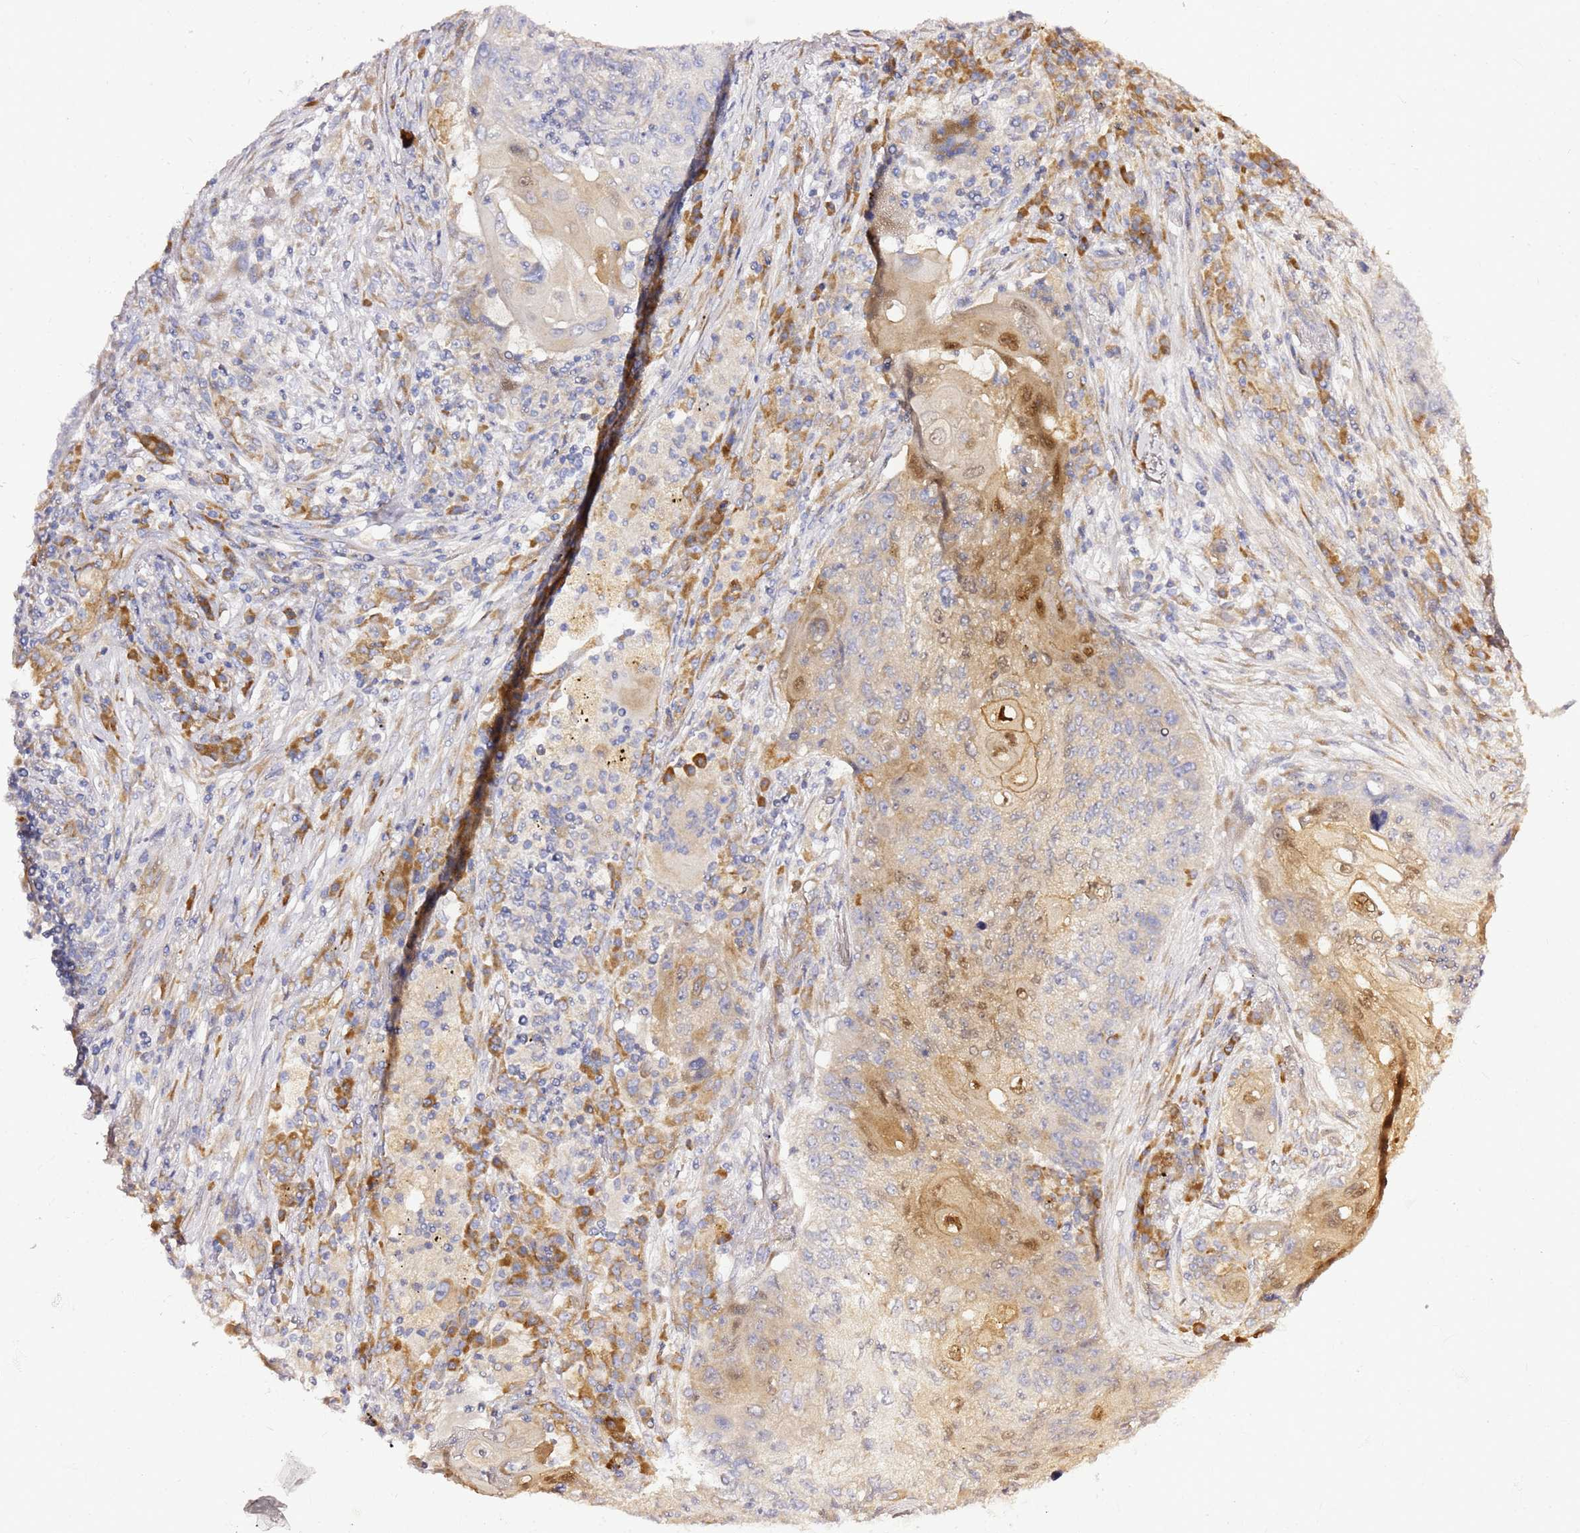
{"staining": {"intensity": "moderate", "quantity": "<25%", "location": "cytoplasmic/membranous,nuclear"}, "tissue": "lung cancer", "cell_type": "Tumor cells", "image_type": "cancer", "snomed": [{"axis": "morphology", "description": "Squamous cell carcinoma, NOS"}, {"axis": "topography", "description": "Lung"}], "caption": "Approximately <25% of tumor cells in lung squamous cell carcinoma show moderate cytoplasmic/membranous and nuclear protein staining as visualized by brown immunohistochemical staining.", "gene": "KIF7", "patient": {"sex": "female", "age": 63}}